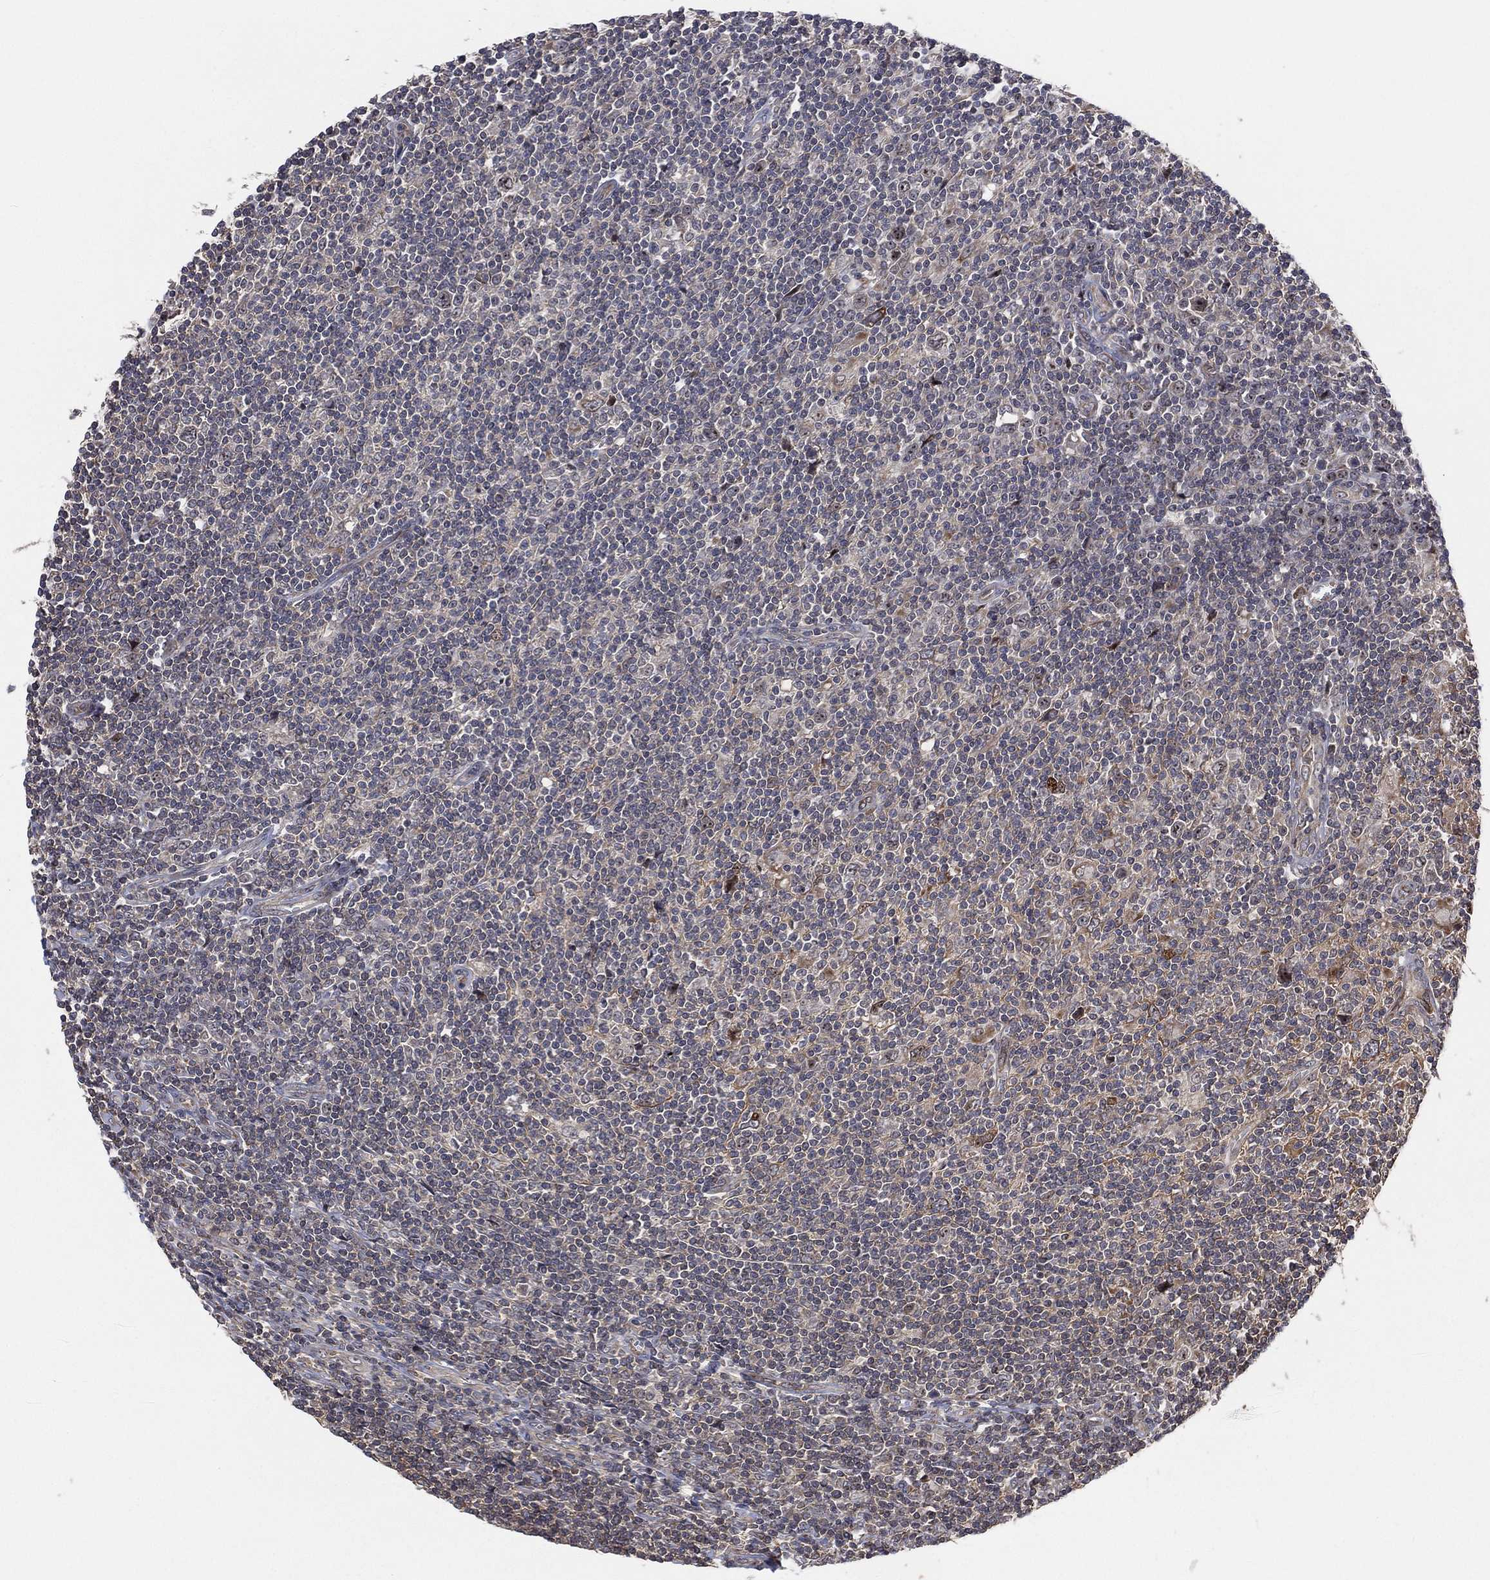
{"staining": {"intensity": "weak", "quantity": ">75%", "location": "cytoplasmic/membranous"}, "tissue": "lymphoma", "cell_type": "Tumor cells", "image_type": "cancer", "snomed": [{"axis": "morphology", "description": "Hodgkin's disease, NOS"}, {"axis": "topography", "description": "Lymph node"}], "caption": "Human lymphoma stained for a protein (brown) demonstrates weak cytoplasmic/membranous positive expression in about >75% of tumor cells.", "gene": "TMCO1", "patient": {"sex": "male", "age": 40}}